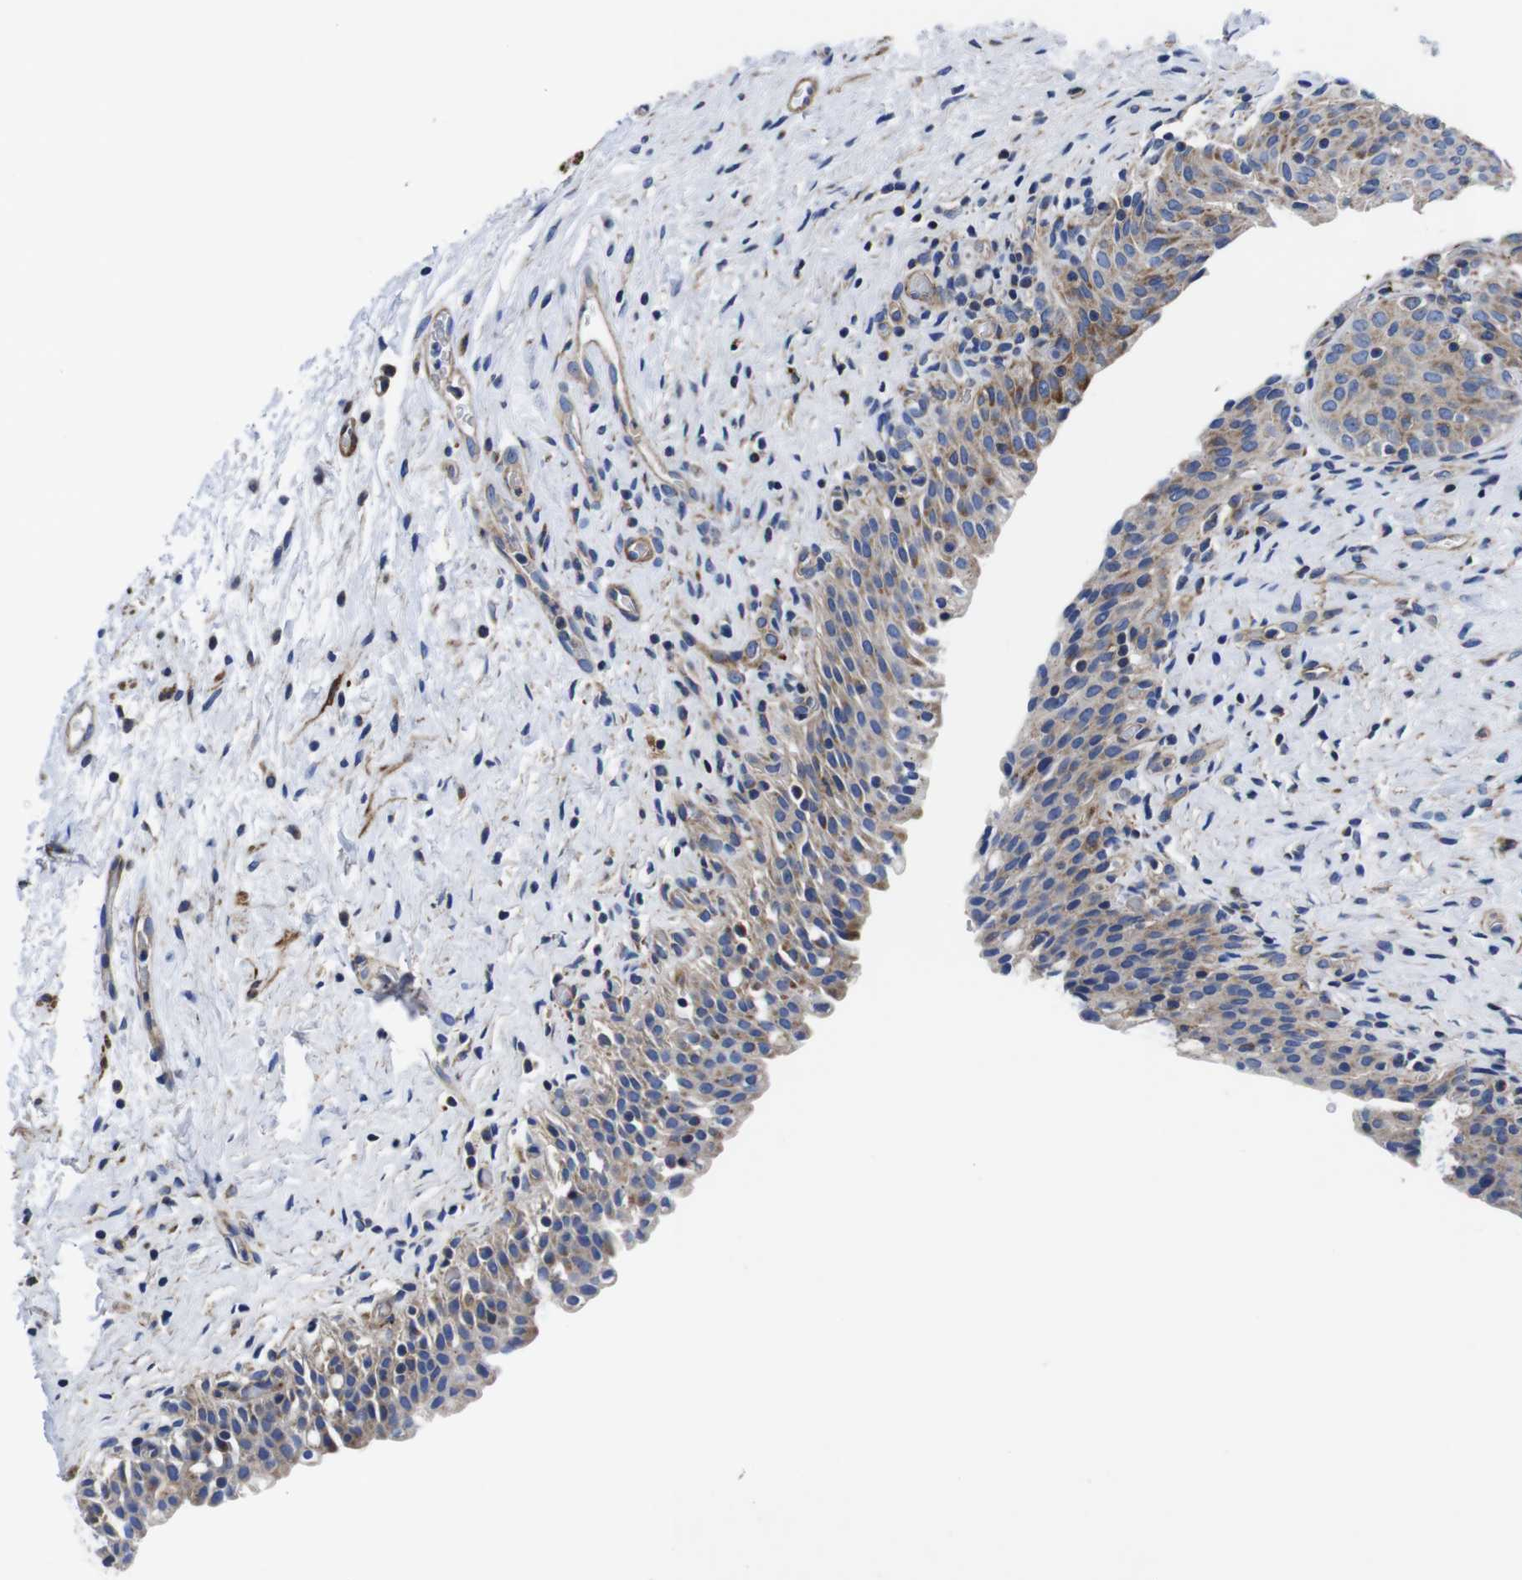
{"staining": {"intensity": "moderate", "quantity": "25%-75%", "location": "cytoplasmic/membranous"}, "tissue": "urinary bladder", "cell_type": "Urothelial cells", "image_type": "normal", "snomed": [{"axis": "morphology", "description": "Normal tissue, NOS"}, {"axis": "topography", "description": "Urinary bladder"}], "caption": "Protein staining of unremarkable urinary bladder shows moderate cytoplasmic/membranous expression in about 25%-75% of urothelial cells.", "gene": "GPR4", "patient": {"sex": "male", "age": 51}}